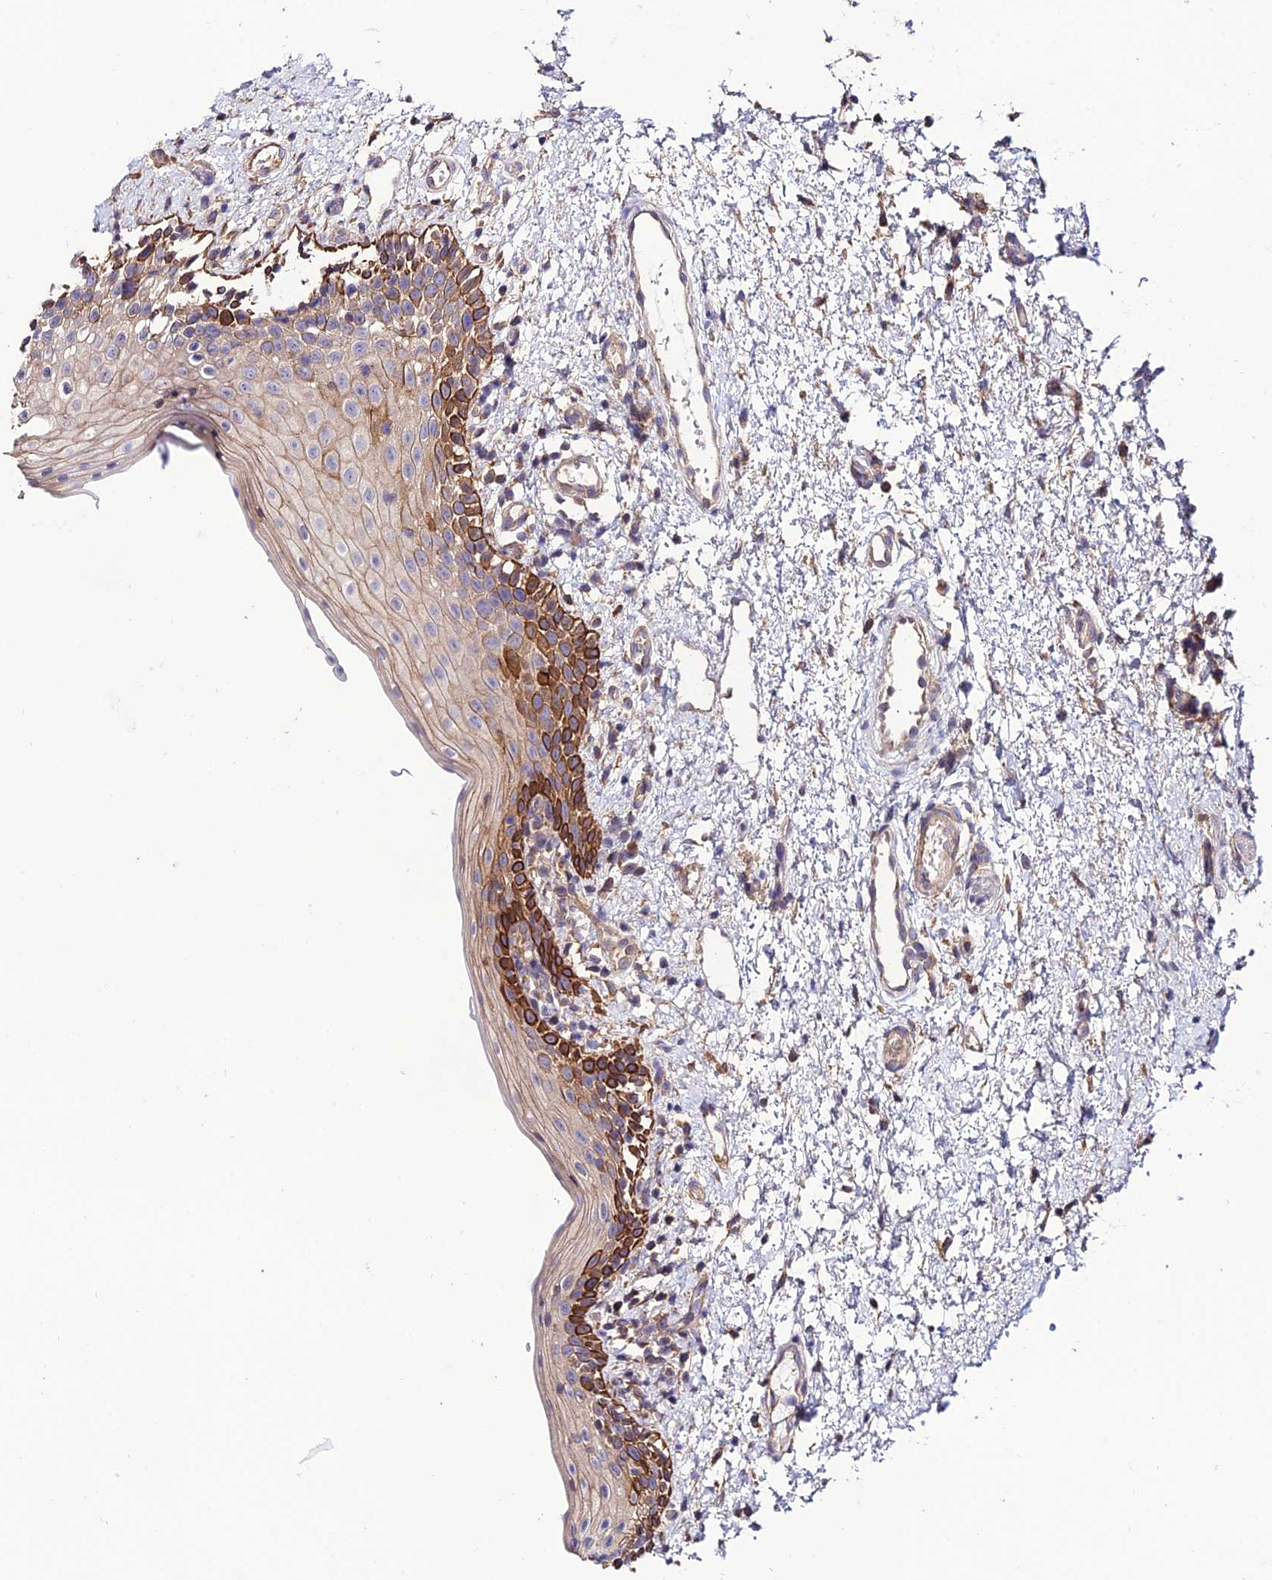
{"staining": {"intensity": "strong", "quantity": "<25%", "location": "cytoplasmic/membranous"}, "tissue": "oral mucosa", "cell_type": "Squamous epithelial cells", "image_type": "normal", "snomed": [{"axis": "morphology", "description": "Normal tissue, NOS"}, {"axis": "topography", "description": "Oral tissue"}], "caption": "Protein staining displays strong cytoplasmic/membranous positivity in approximately <25% of squamous epithelial cells in unremarkable oral mucosa. The staining was performed using DAB to visualize the protein expression in brown, while the nuclei were stained in blue with hematoxylin (Magnification: 20x).", "gene": "BRME1", "patient": {"sex": "female", "age": 13}}